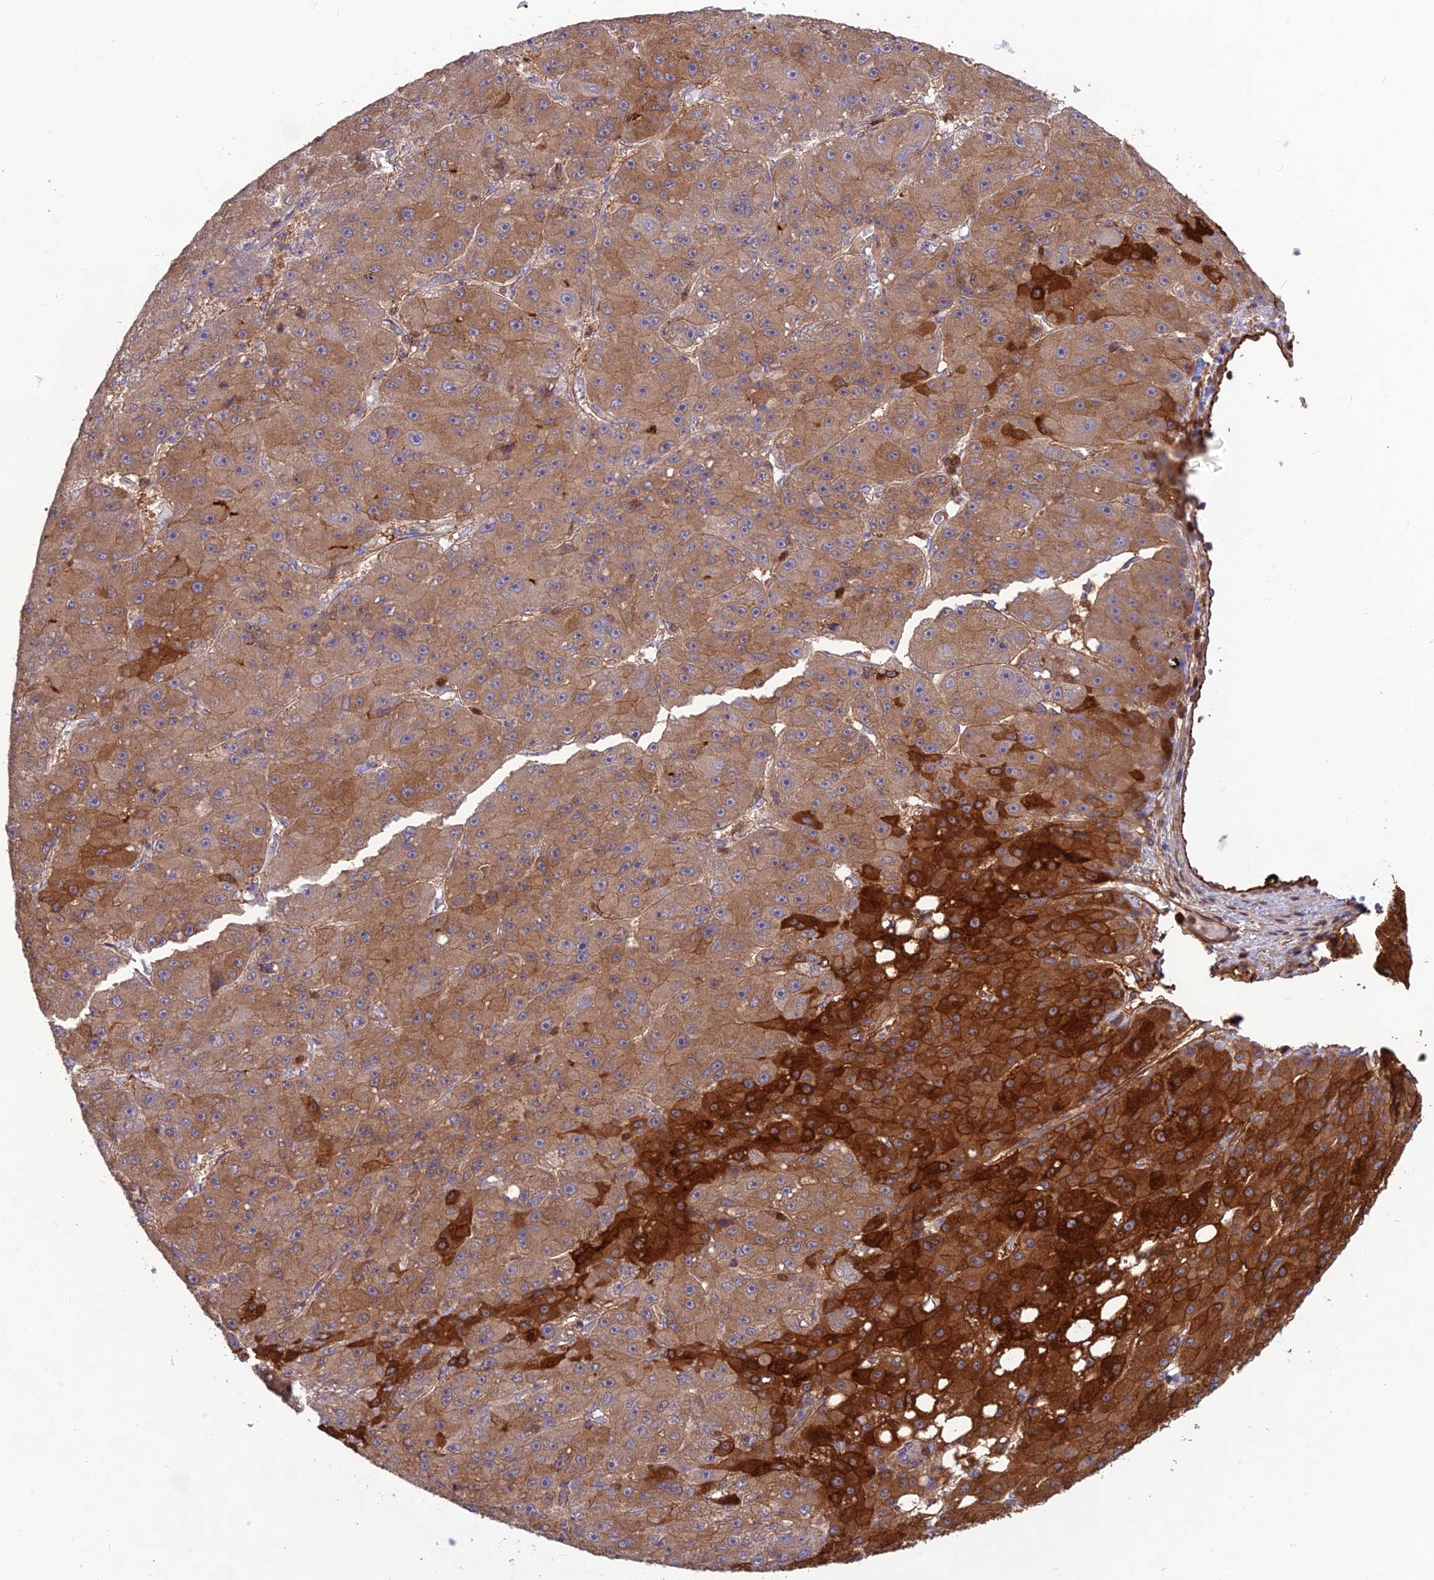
{"staining": {"intensity": "strong", "quantity": "25%-75%", "location": "cytoplasmic/membranous"}, "tissue": "liver cancer", "cell_type": "Tumor cells", "image_type": "cancer", "snomed": [{"axis": "morphology", "description": "Carcinoma, Hepatocellular, NOS"}, {"axis": "topography", "description": "Liver"}], "caption": "Brown immunohistochemical staining in liver hepatocellular carcinoma shows strong cytoplasmic/membranous expression in approximately 25%-75% of tumor cells.", "gene": "HPSE2", "patient": {"sex": "male", "age": 67}}